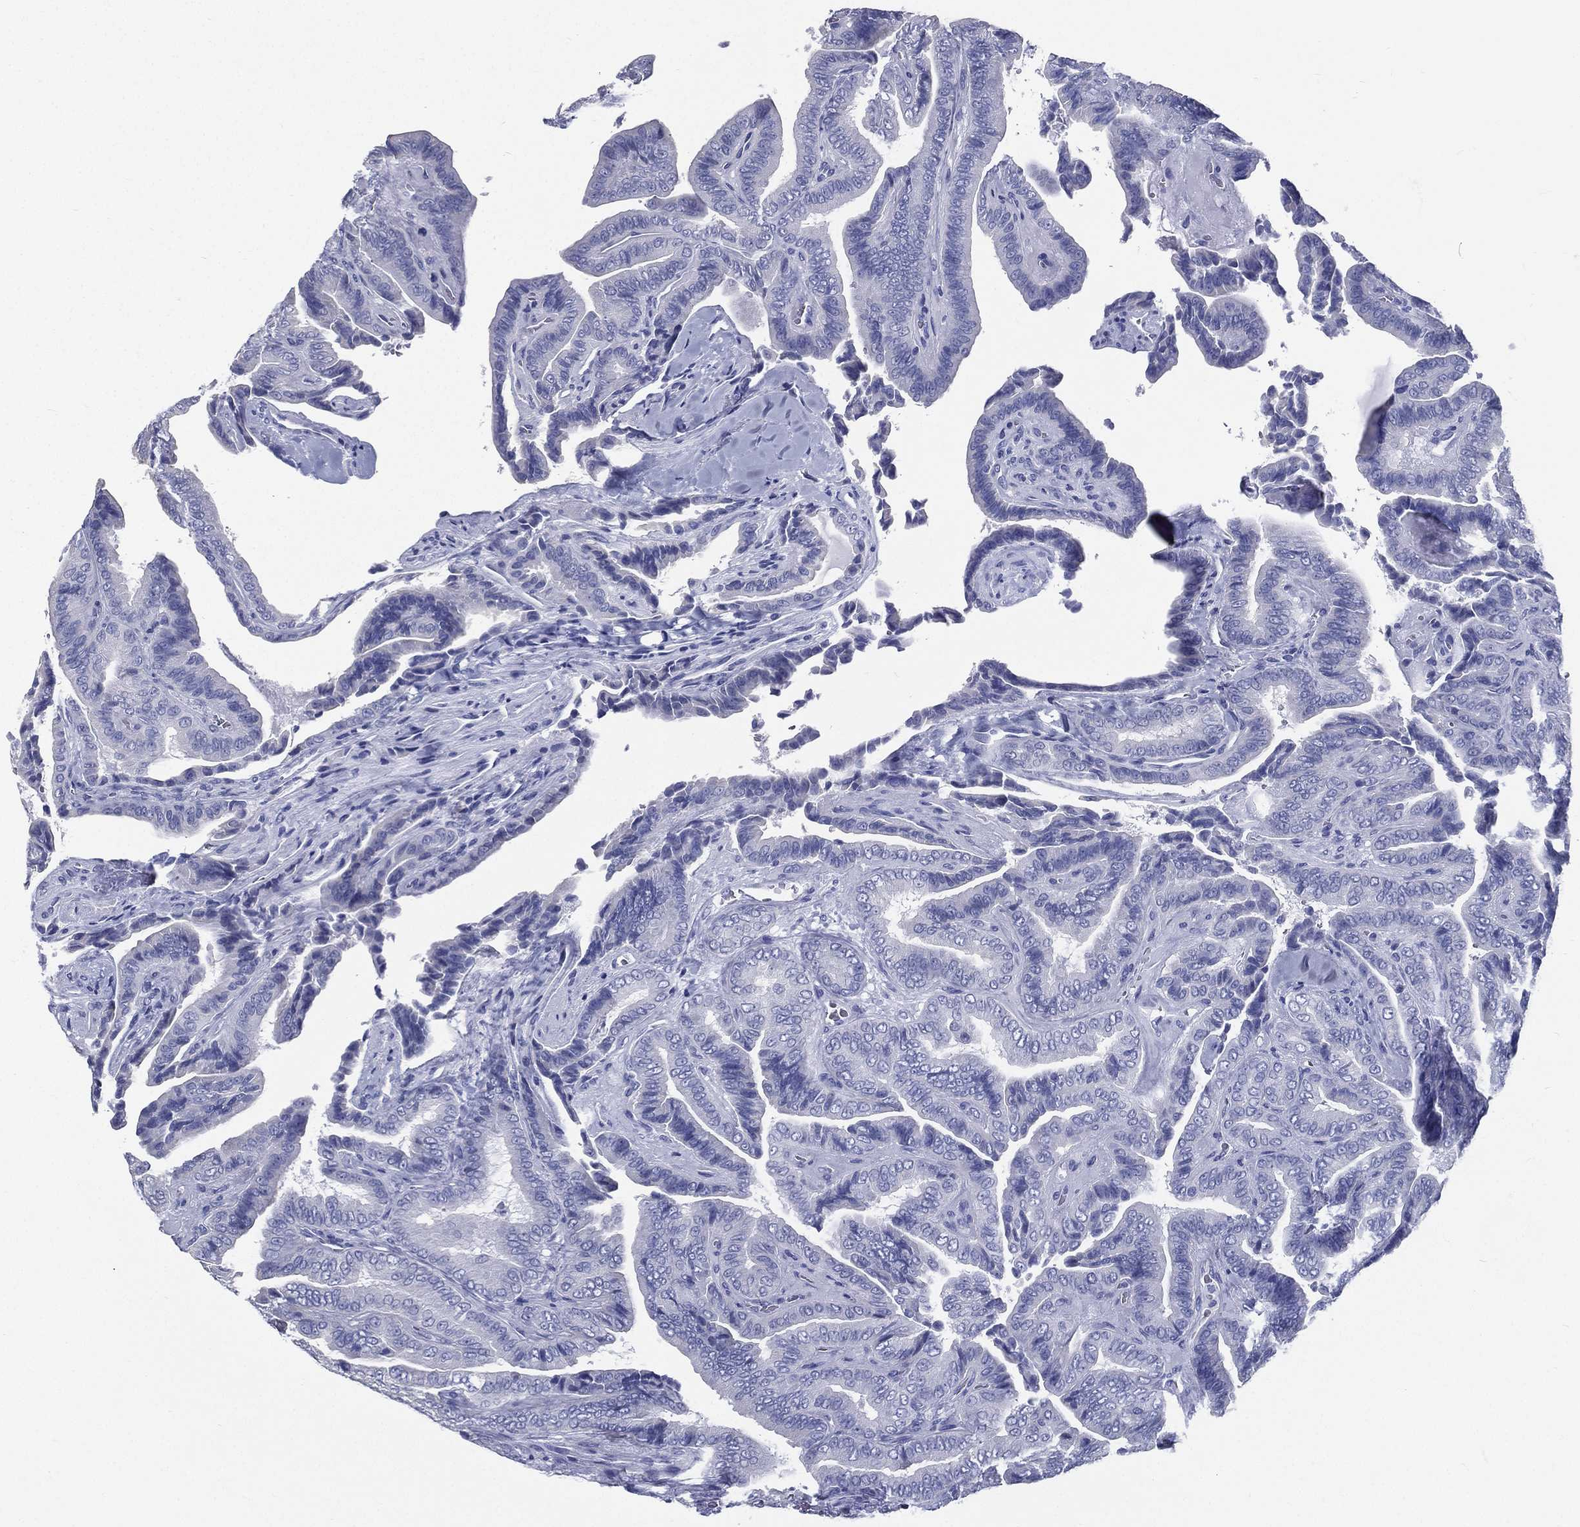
{"staining": {"intensity": "negative", "quantity": "none", "location": "none"}, "tissue": "thyroid cancer", "cell_type": "Tumor cells", "image_type": "cancer", "snomed": [{"axis": "morphology", "description": "Papillary adenocarcinoma, NOS"}, {"axis": "topography", "description": "Thyroid gland"}], "caption": "Tumor cells are negative for protein expression in human thyroid cancer. Brightfield microscopy of IHC stained with DAB (brown) and hematoxylin (blue), captured at high magnification.", "gene": "RSPH4A", "patient": {"sex": "male", "age": 61}}